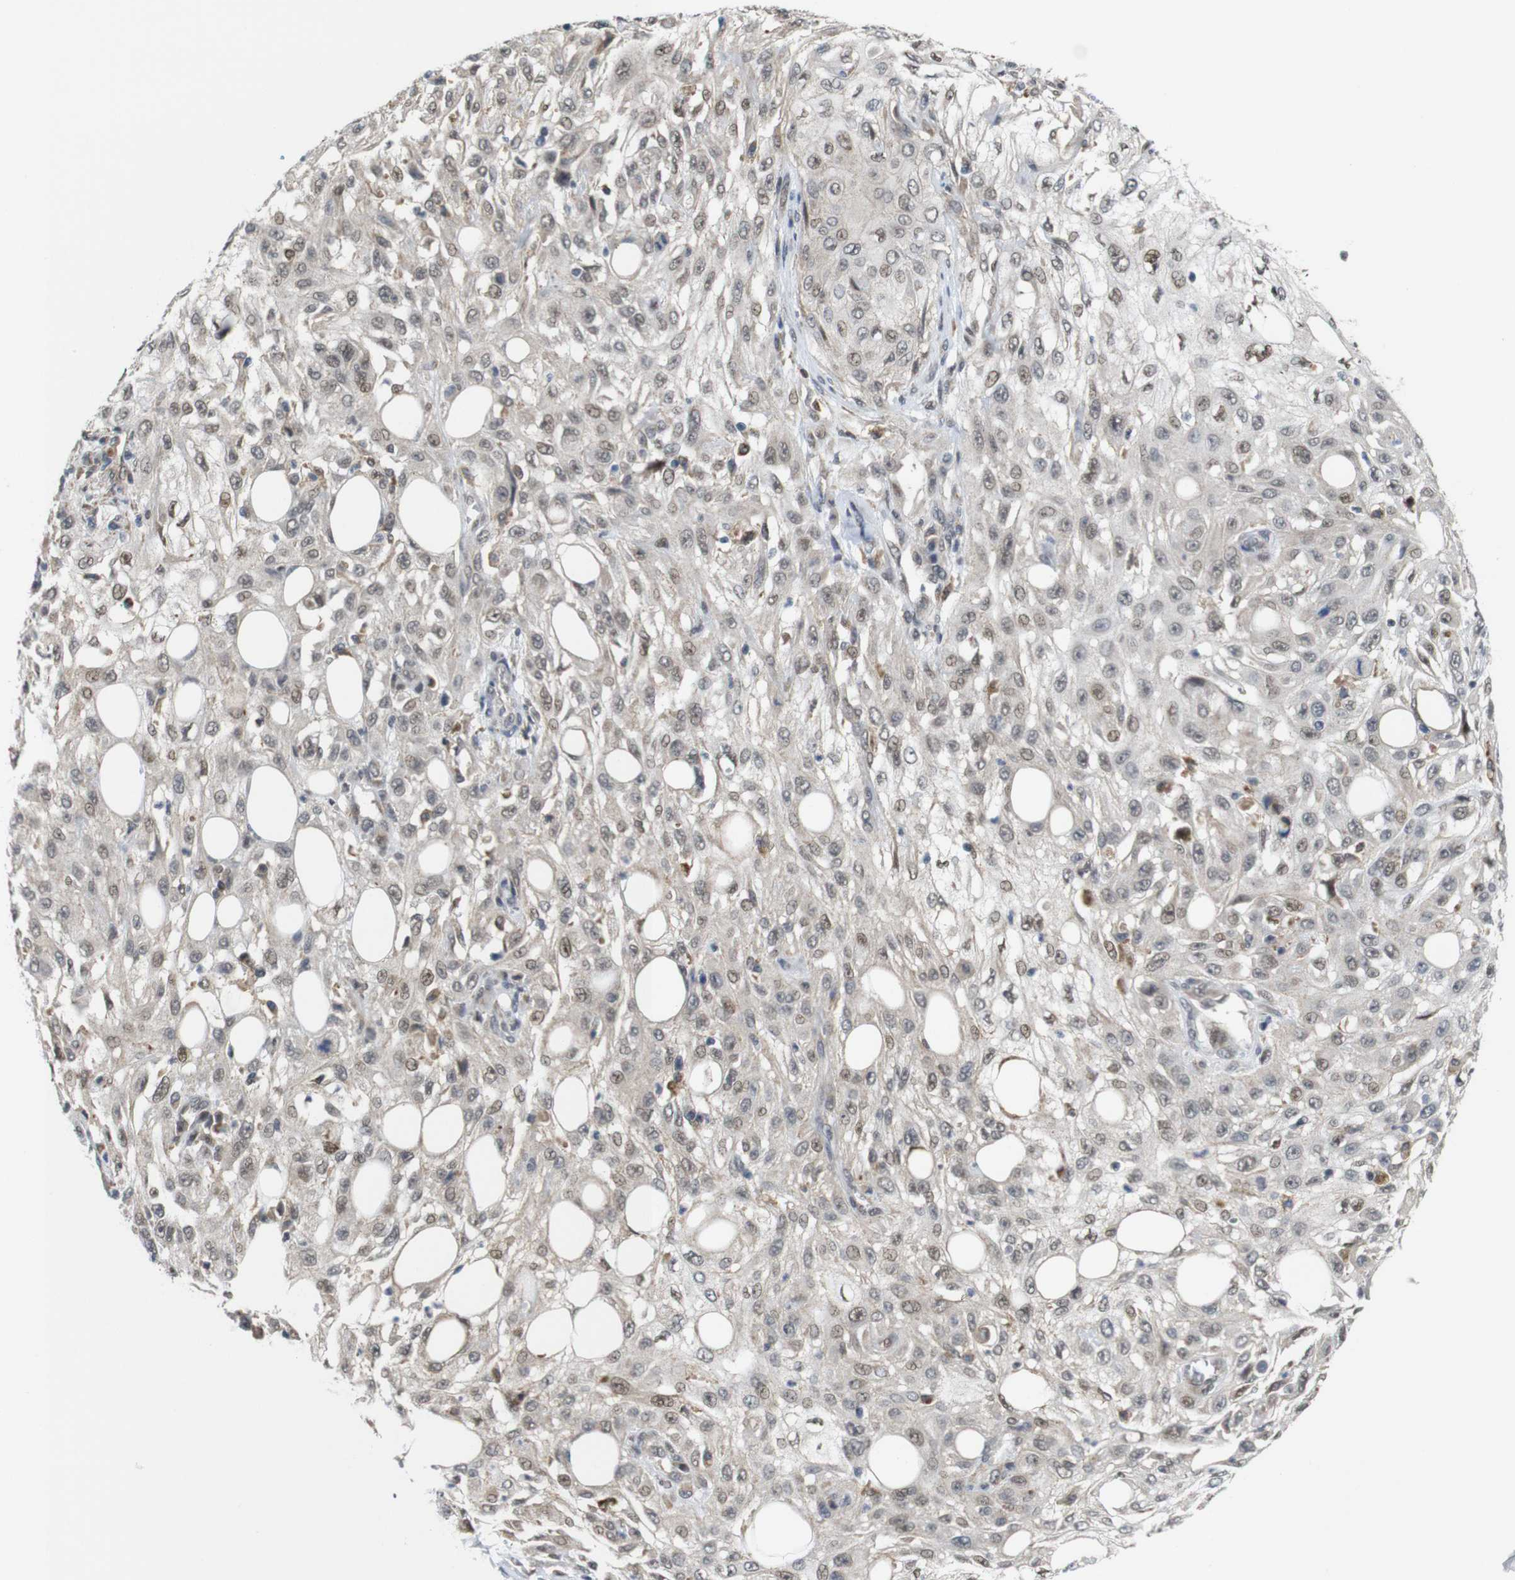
{"staining": {"intensity": "moderate", "quantity": ">75%", "location": "cytoplasmic/membranous,nuclear"}, "tissue": "skin cancer", "cell_type": "Tumor cells", "image_type": "cancer", "snomed": [{"axis": "morphology", "description": "Squamous cell carcinoma, NOS"}, {"axis": "topography", "description": "Skin"}], "caption": "A brown stain highlights moderate cytoplasmic/membranous and nuclear positivity of a protein in human skin cancer tumor cells.", "gene": "PNMA8A", "patient": {"sex": "male", "age": 75}}